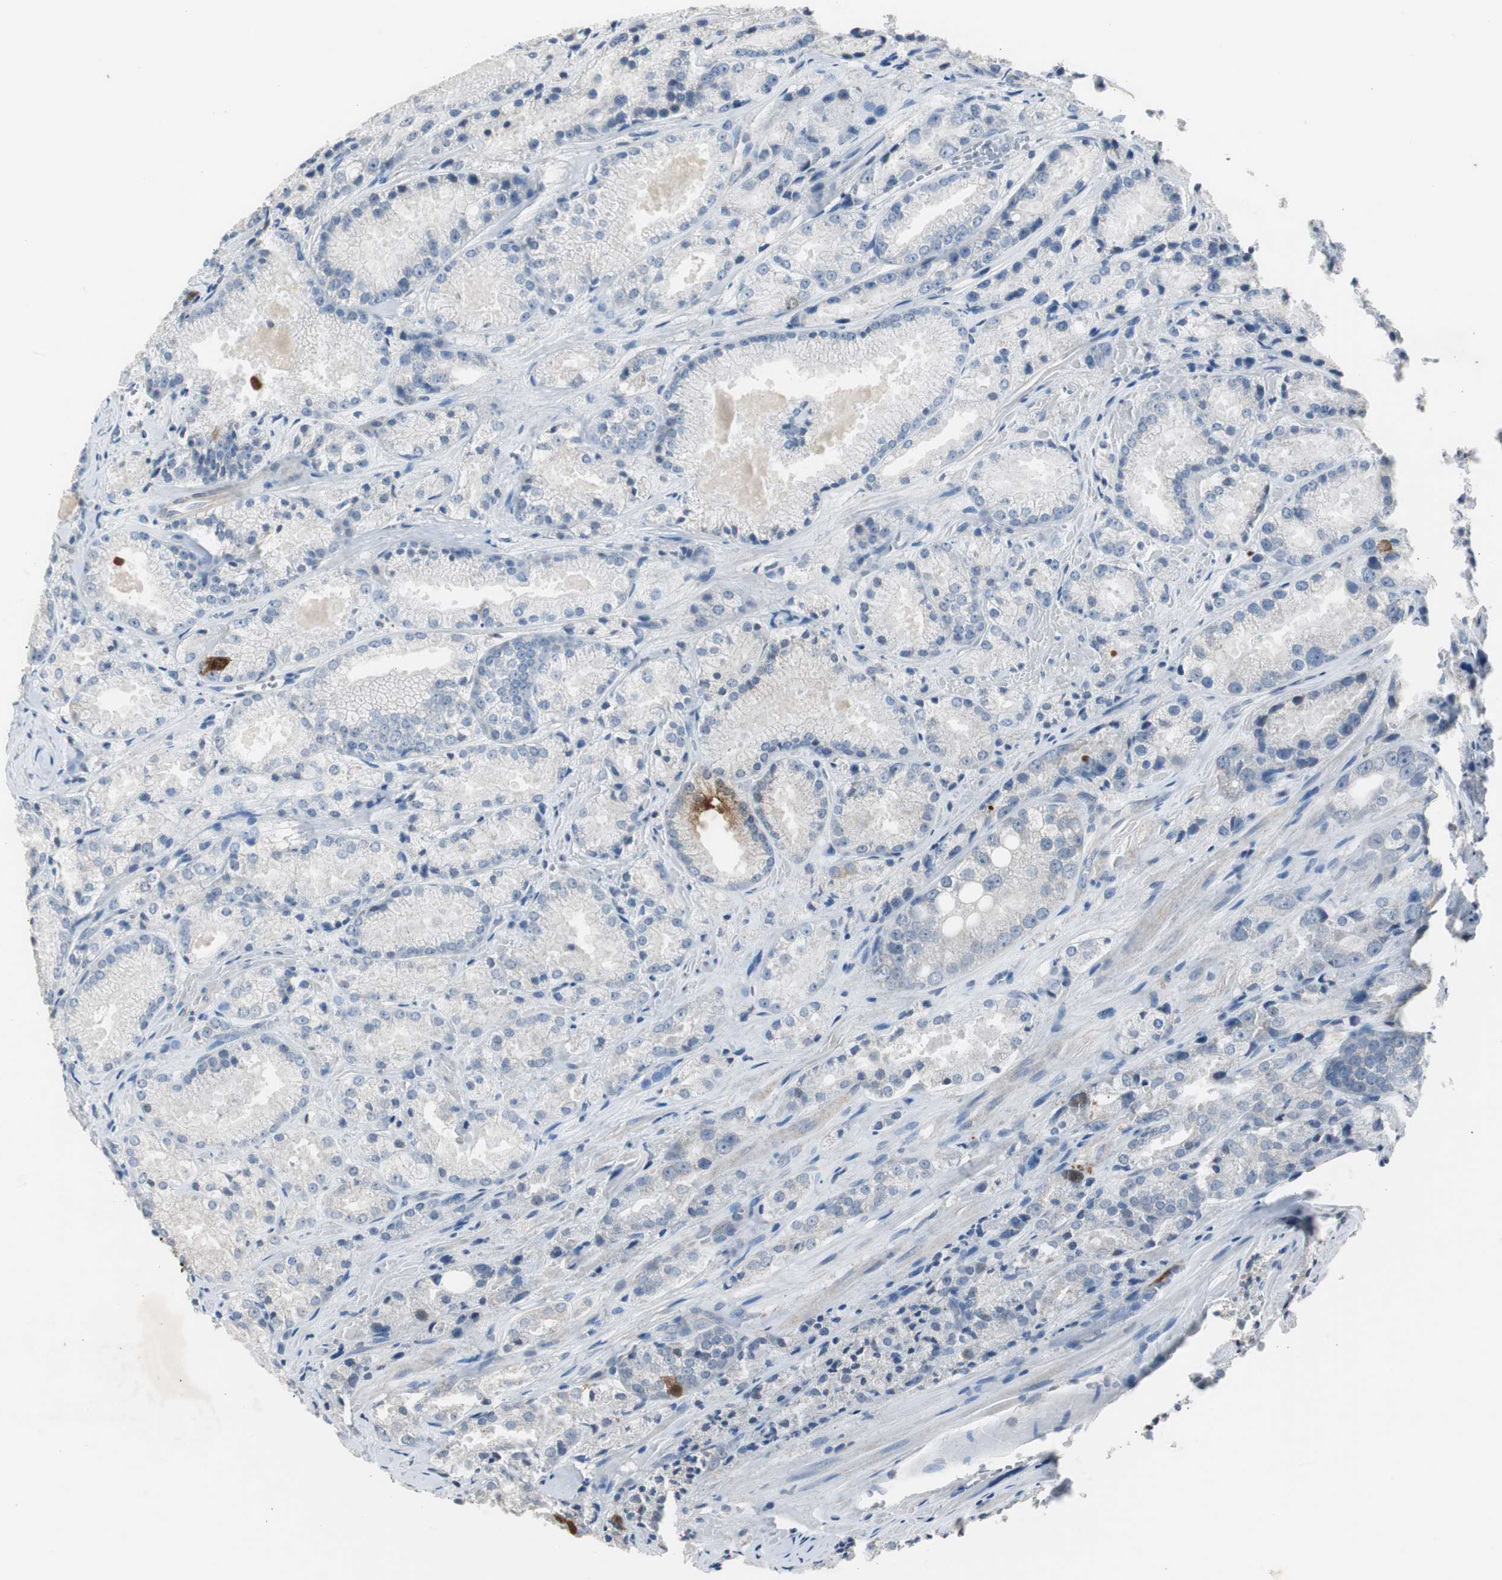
{"staining": {"intensity": "negative", "quantity": "none", "location": "none"}, "tissue": "prostate cancer", "cell_type": "Tumor cells", "image_type": "cancer", "snomed": [{"axis": "morphology", "description": "Adenocarcinoma, Low grade"}, {"axis": "topography", "description": "Prostate"}], "caption": "The photomicrograph displays no significant expression in tumor cells of prostate cancer.", "gene": "TK1", "patient": {"sex": "male", "age": 64}}